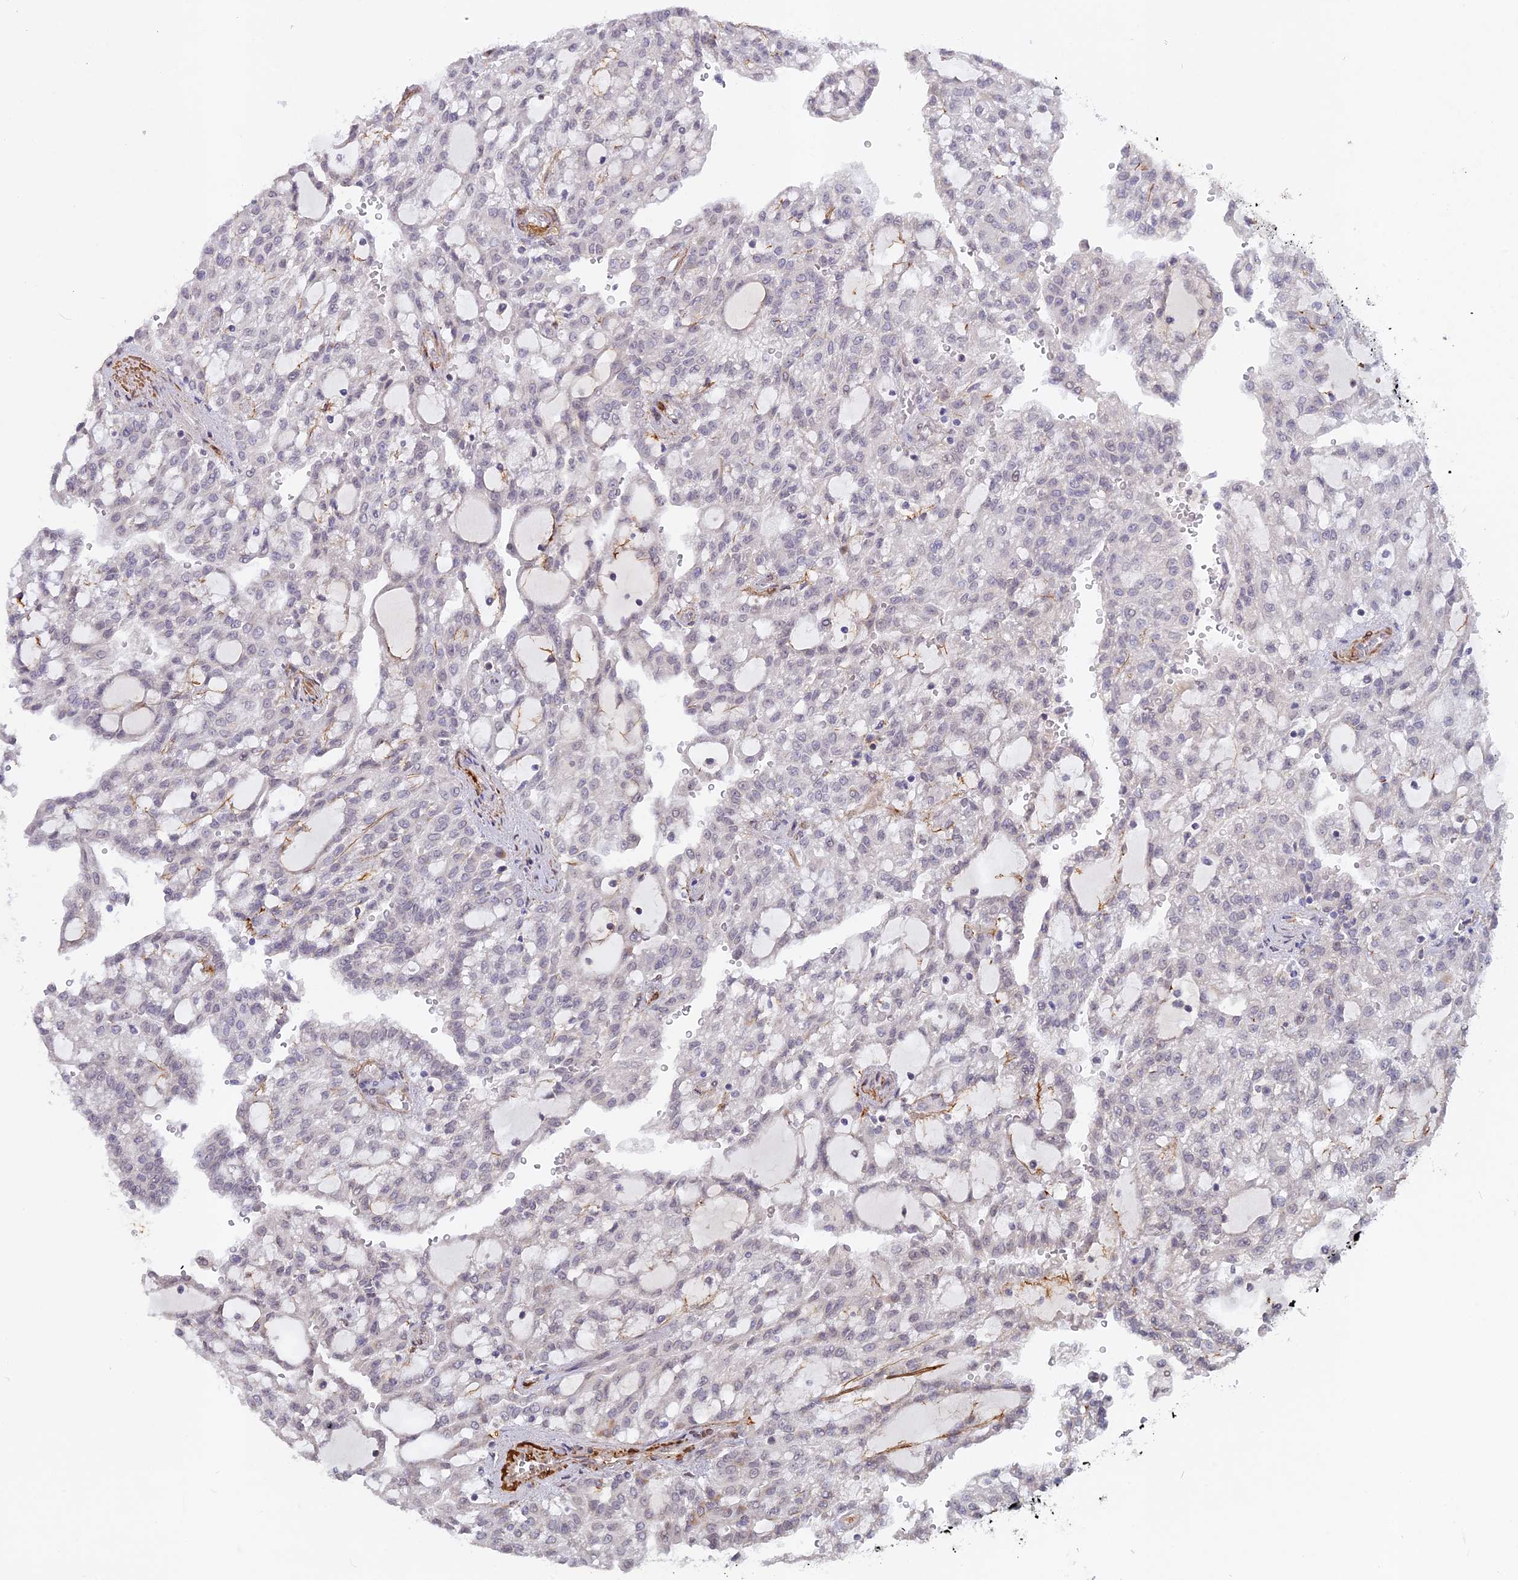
{"staining": {"intensity": "negative", "quantity": "none", "location": "none"}, "tissue": "renal cancer", "cell_type": "Tumor cells", "image_type": "cancer", "snomed": [{"axis": "morphology", "description": "Adenocarcinoma, NOS"}, {"axis": "topography", "description": "Kidney"}], "caption": "DAB (3,3'-diaminobenzidine) immunohistochemical staining of renal cancer (adenocarcinoma) shows no significant staining in tumor cells.", "gene": "CCDC154", "patient": {"sex": "male", "age": 63}}